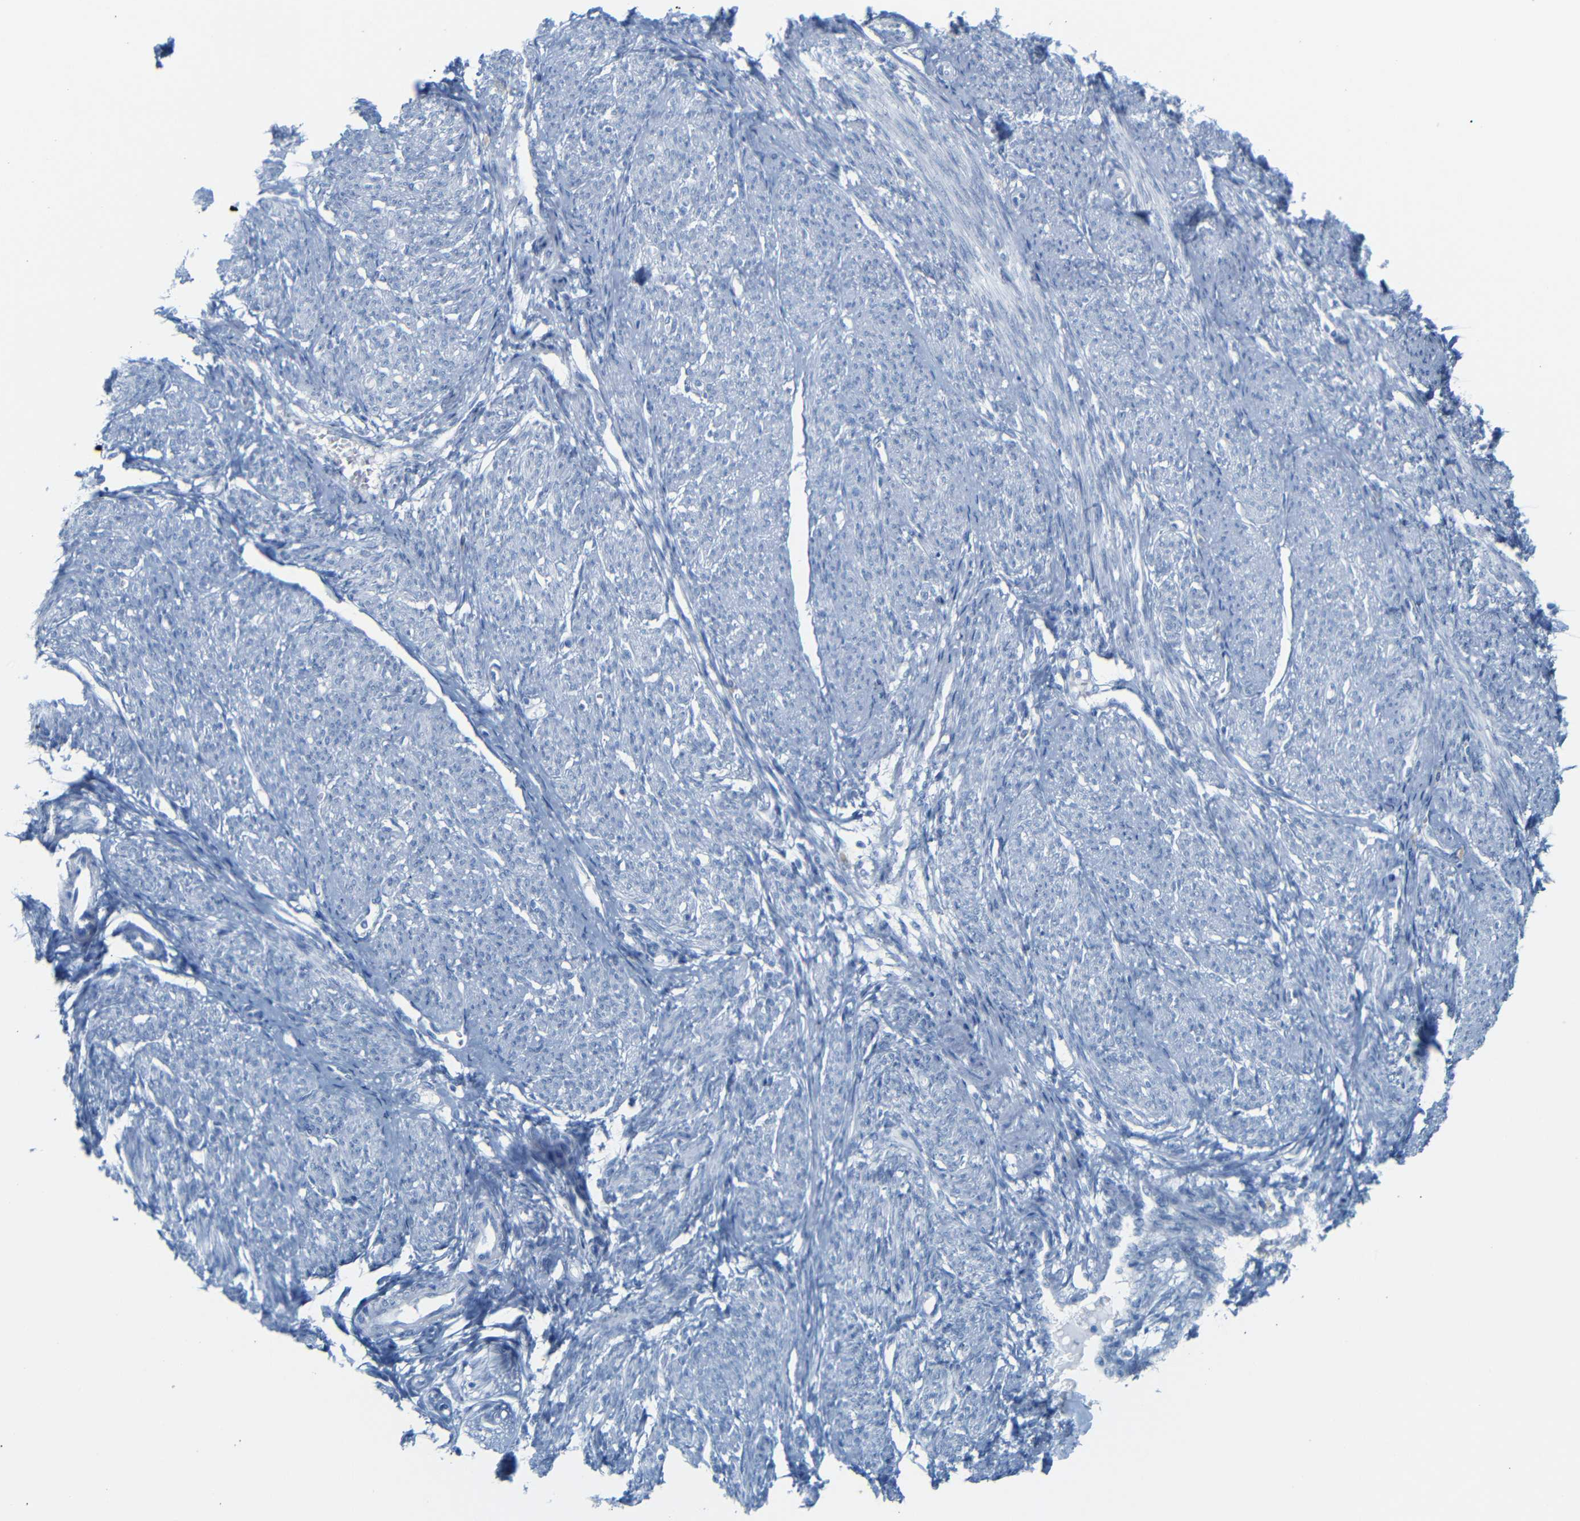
{"staining": {"intensity": "negative", "quantity": "none", "location": "none"}, "tissue": "smooth muscle", "cell_type": "Smooth muscle cells", "image_type": "normal", "snomed": [{"axis": "morphology", "description": "Normal tissue, NOS"}, {"axis": "topography", "description": "Smooth muscle"}], "caption": "Smooth muscle cells show no significant staining in unremarkable smooth muscle. (Stains: DAB (3,3'-diaminobenzidine) immunohistochemistry (IHC) with hematoxylin counter stain, Microscopy: brightfield microscopy at high magnification).", "gene": "FCRL1", "patient": {"sex": "female", "age": 65}}